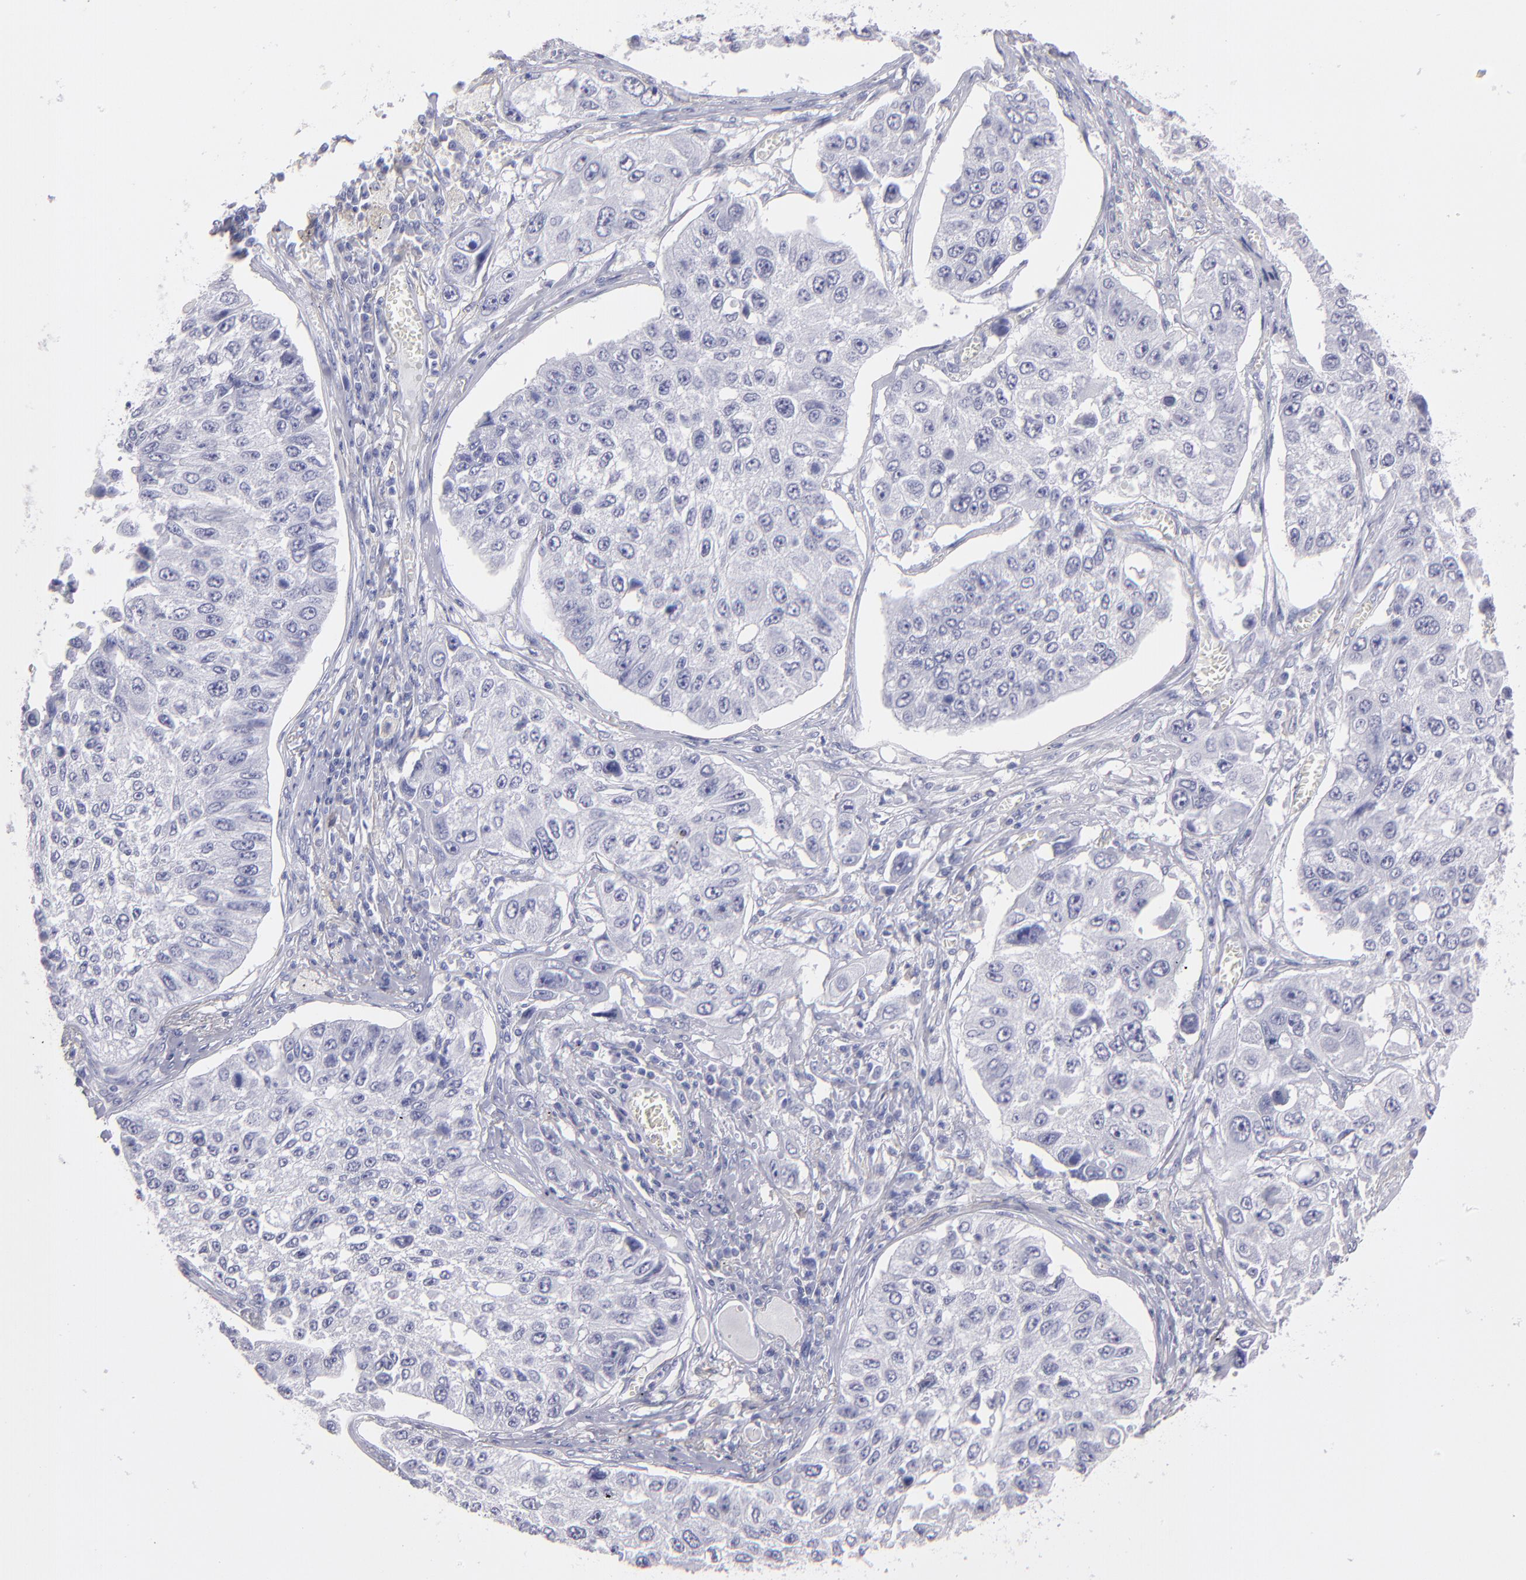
{"staining": {"intensity": "negative", "quantity": "none", "location": "none"}, "tissue": "lung cancer", "cell_type": "Tumor cells", "image_type": "cancer", "snomed": [{"axis": "morphology", "description": "Squamous cell carcinoma, NOS"}, {"axis": "topography", "description": "Lung"}], "caption": "Lung cancer (squamous cell carcinoma) was stained to show a protein in brown. There is no significant positivity in tumor cells.", "gene": "MB", "patient": {"sex": "male", "age": 71}}